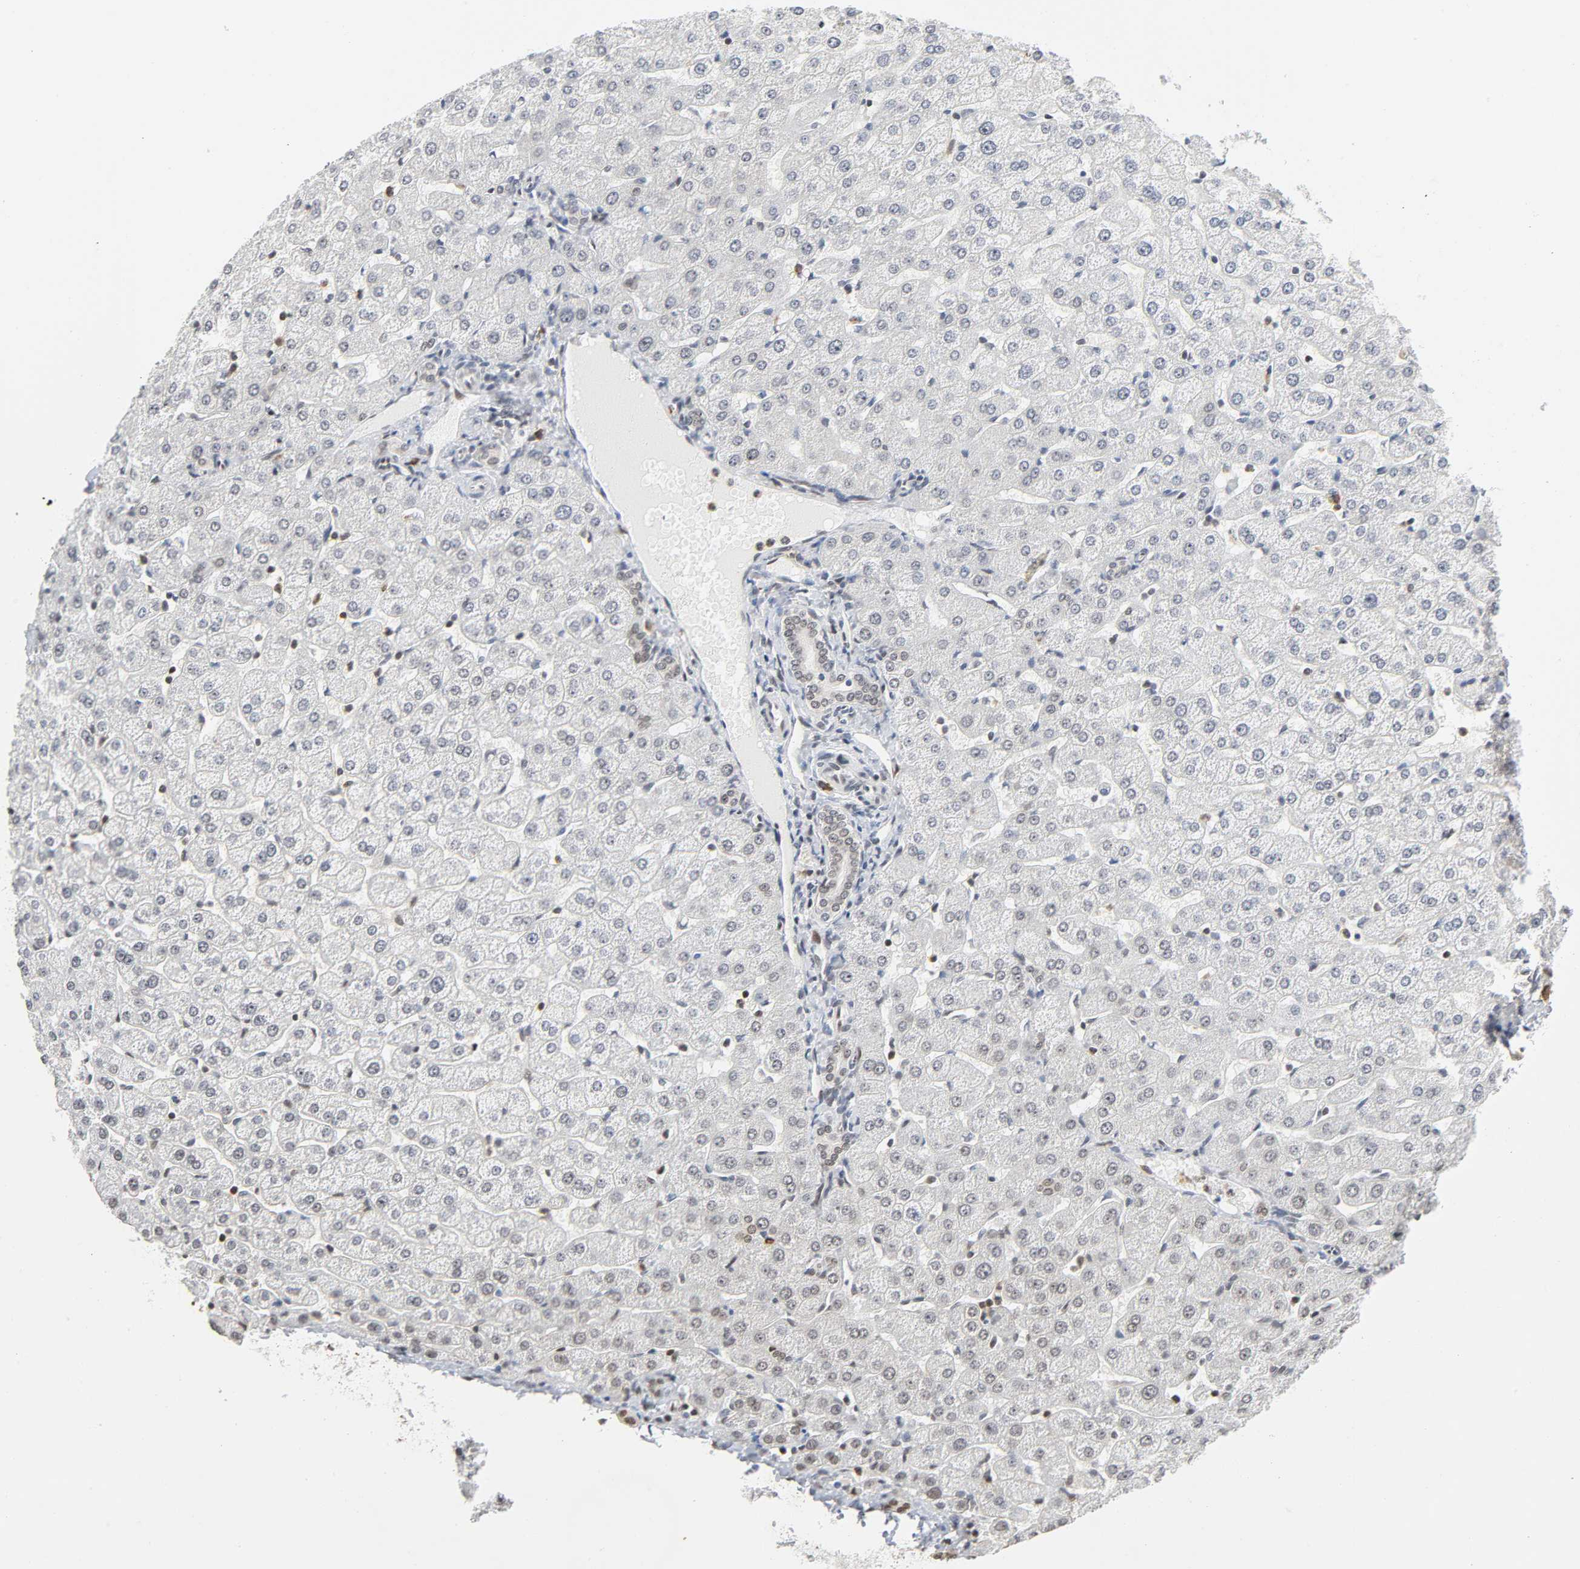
{"staining": {"intensity": "negative", "quantity": "none", "location": "none"}, "tissue": "liver", "cell_type": "Cholangiocytes", "image_type": "normal", "snomed": [{"axis": "morphology", "description": "Normal tissue, NOS"}, {"axis": "morphology", "description": "Fibrosis, NOS"}, {"axis": "topography", "description": "Liver"}], "caption": "The immunohistochemistry histopathology image has no significant expression in cholangiocytes of liver.", "gene": "SUMO1", "patient": {"sex": "female", "age": 29}}